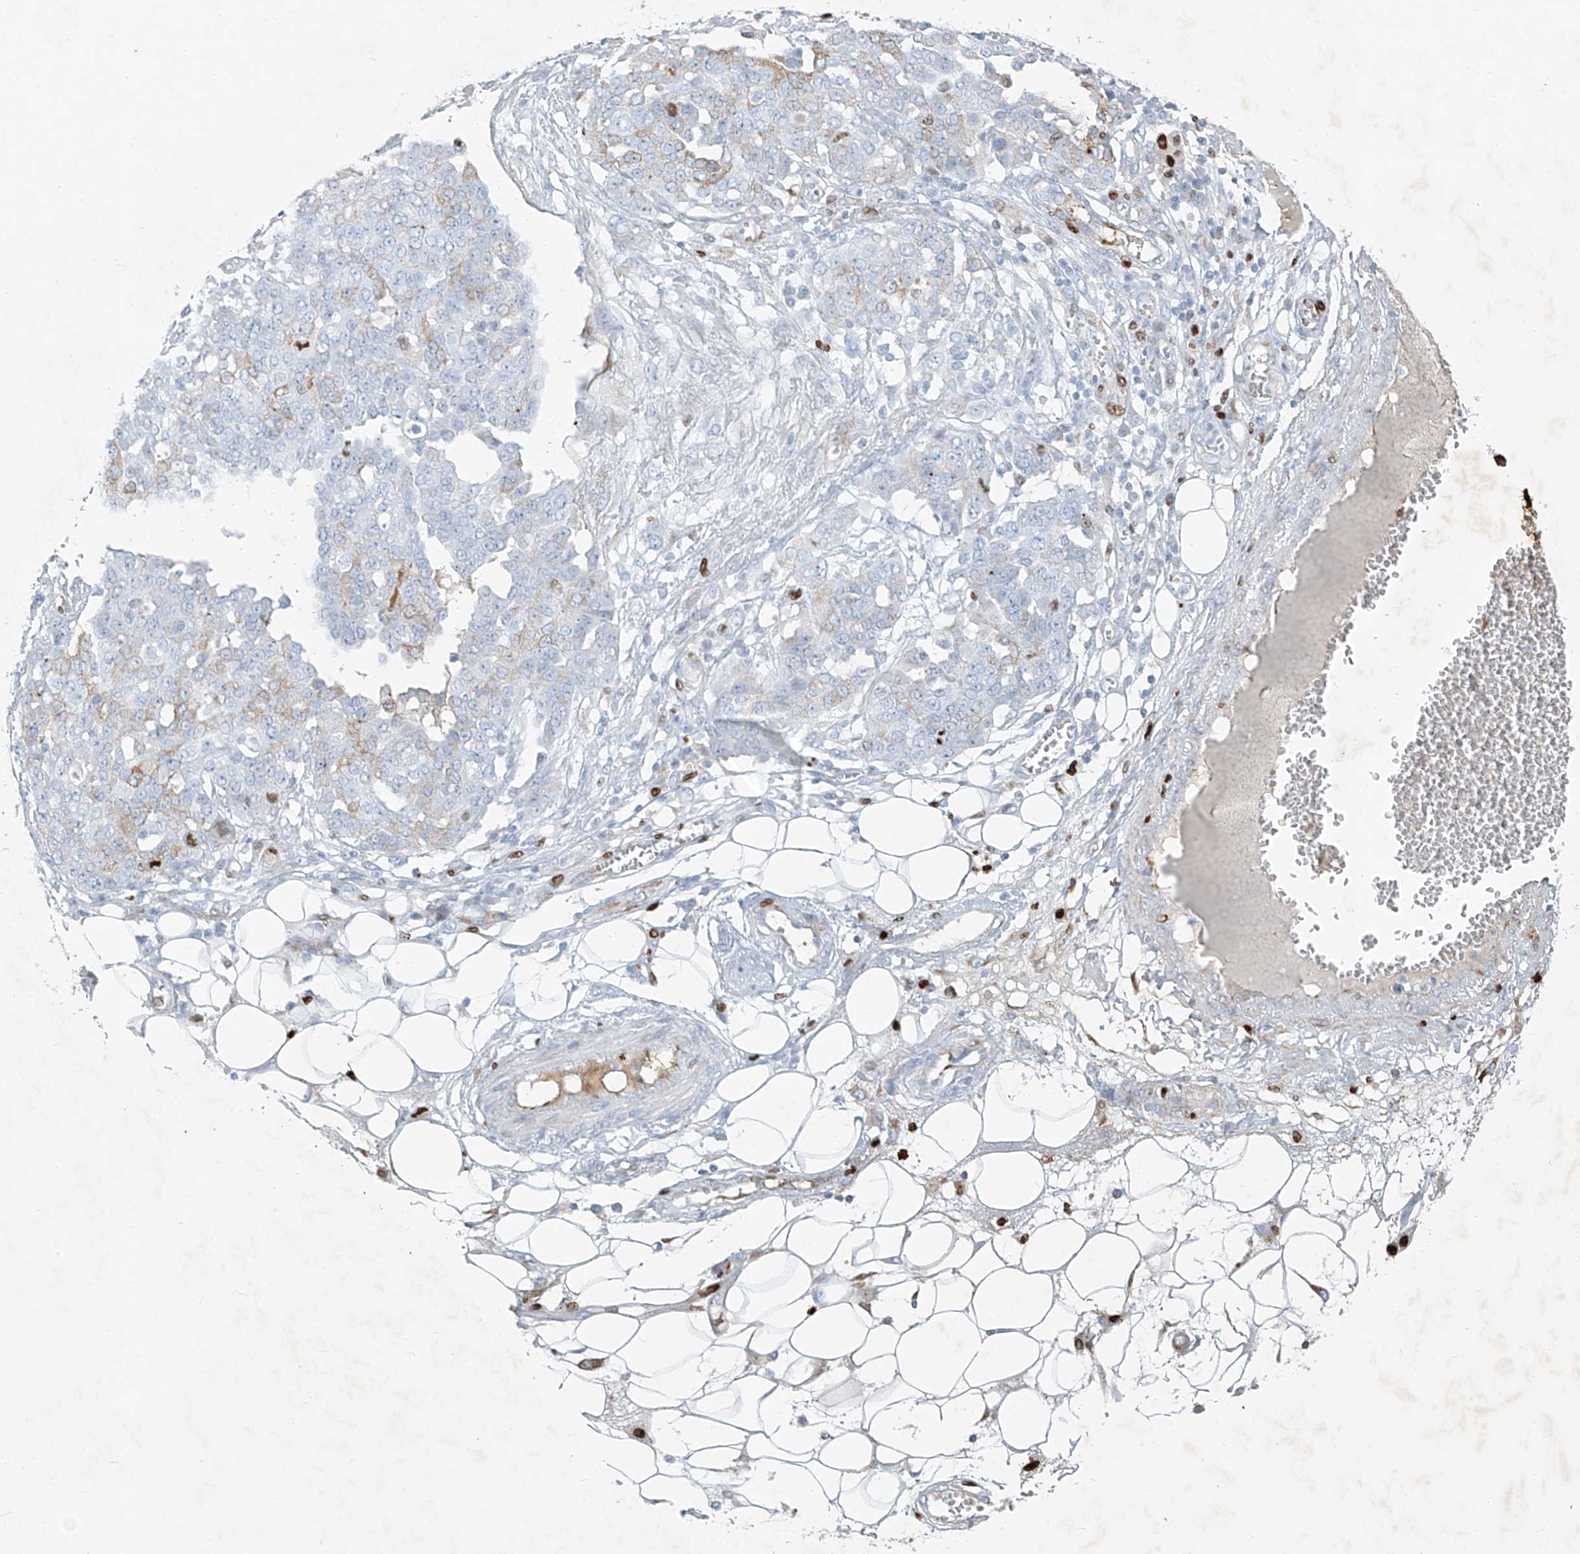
{"staining": {"intensity": "weak", "quantity": "<25%", "location": "cytoplasmic/membranous"}, "tissue": "ovarian cancer", "cell_type": "Tumor cells", "image_type": "cancer", "snomed": [{"axis": "morphology", "description": "Cystadenocarcinoma, serous, NOS"}, {"axis": "topography", "description": "Soft tissue"}, {"axis": "topography", "description": "Ovary"}], "caption": "IHC of ovarian cancer (serous cystadenocarcinoma) exhibits no expression in tumor cells. Nuclei are stained in blue.", "gene": "CX3CR1", "patient": {"sex": "female", "age": 57}}